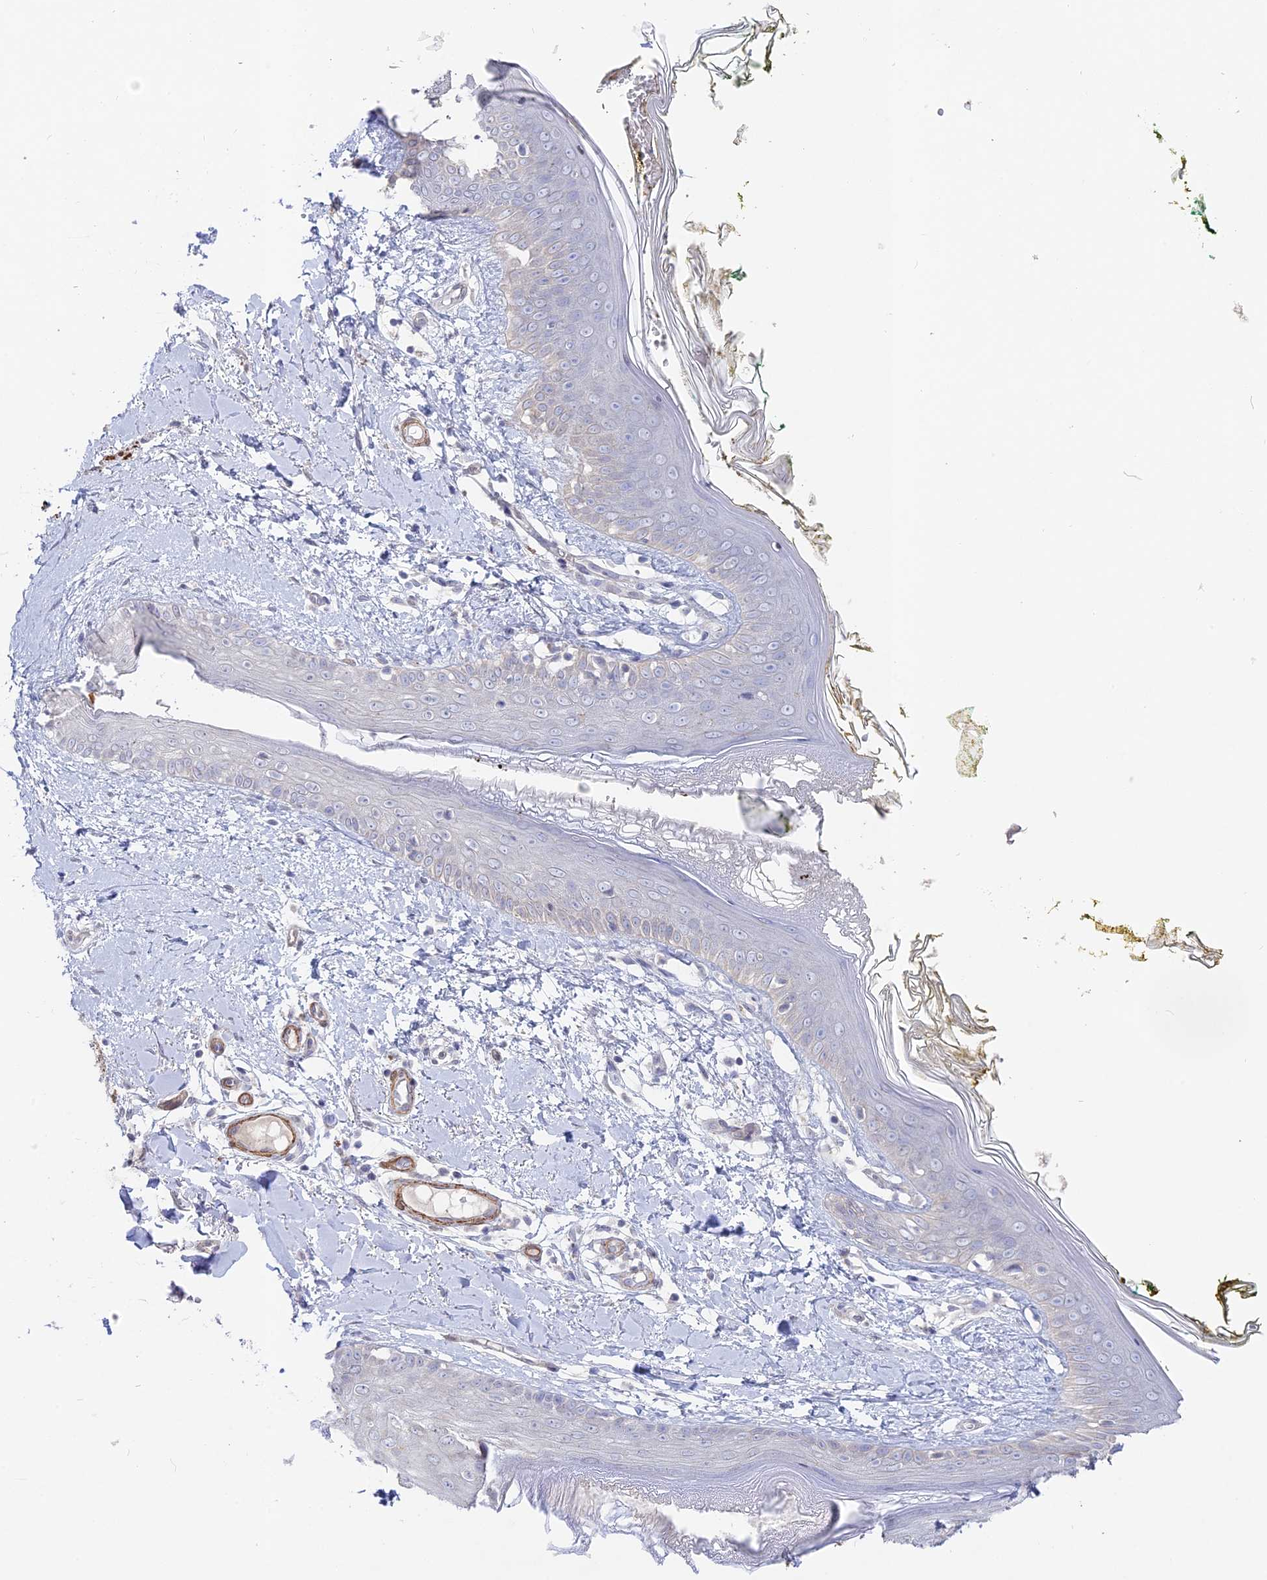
{"staining": {"intensity": "negative", "quantity": "none", "location": "none"}, "tissue": "skin", "cell_type": "Fibroblasts", "image_type": "normal", "snomed": [{"axis": "morphology", "description": "Normal tissue, NOS"}, {"axis": "topography", "description": "Skin"}], "caption": "This is an immunohistochemistry photomicrograph of normal skin. There is no staining in fibroblasts.", "gene": "CCDC154", "patient": {"sex": "female", "age": 34}}